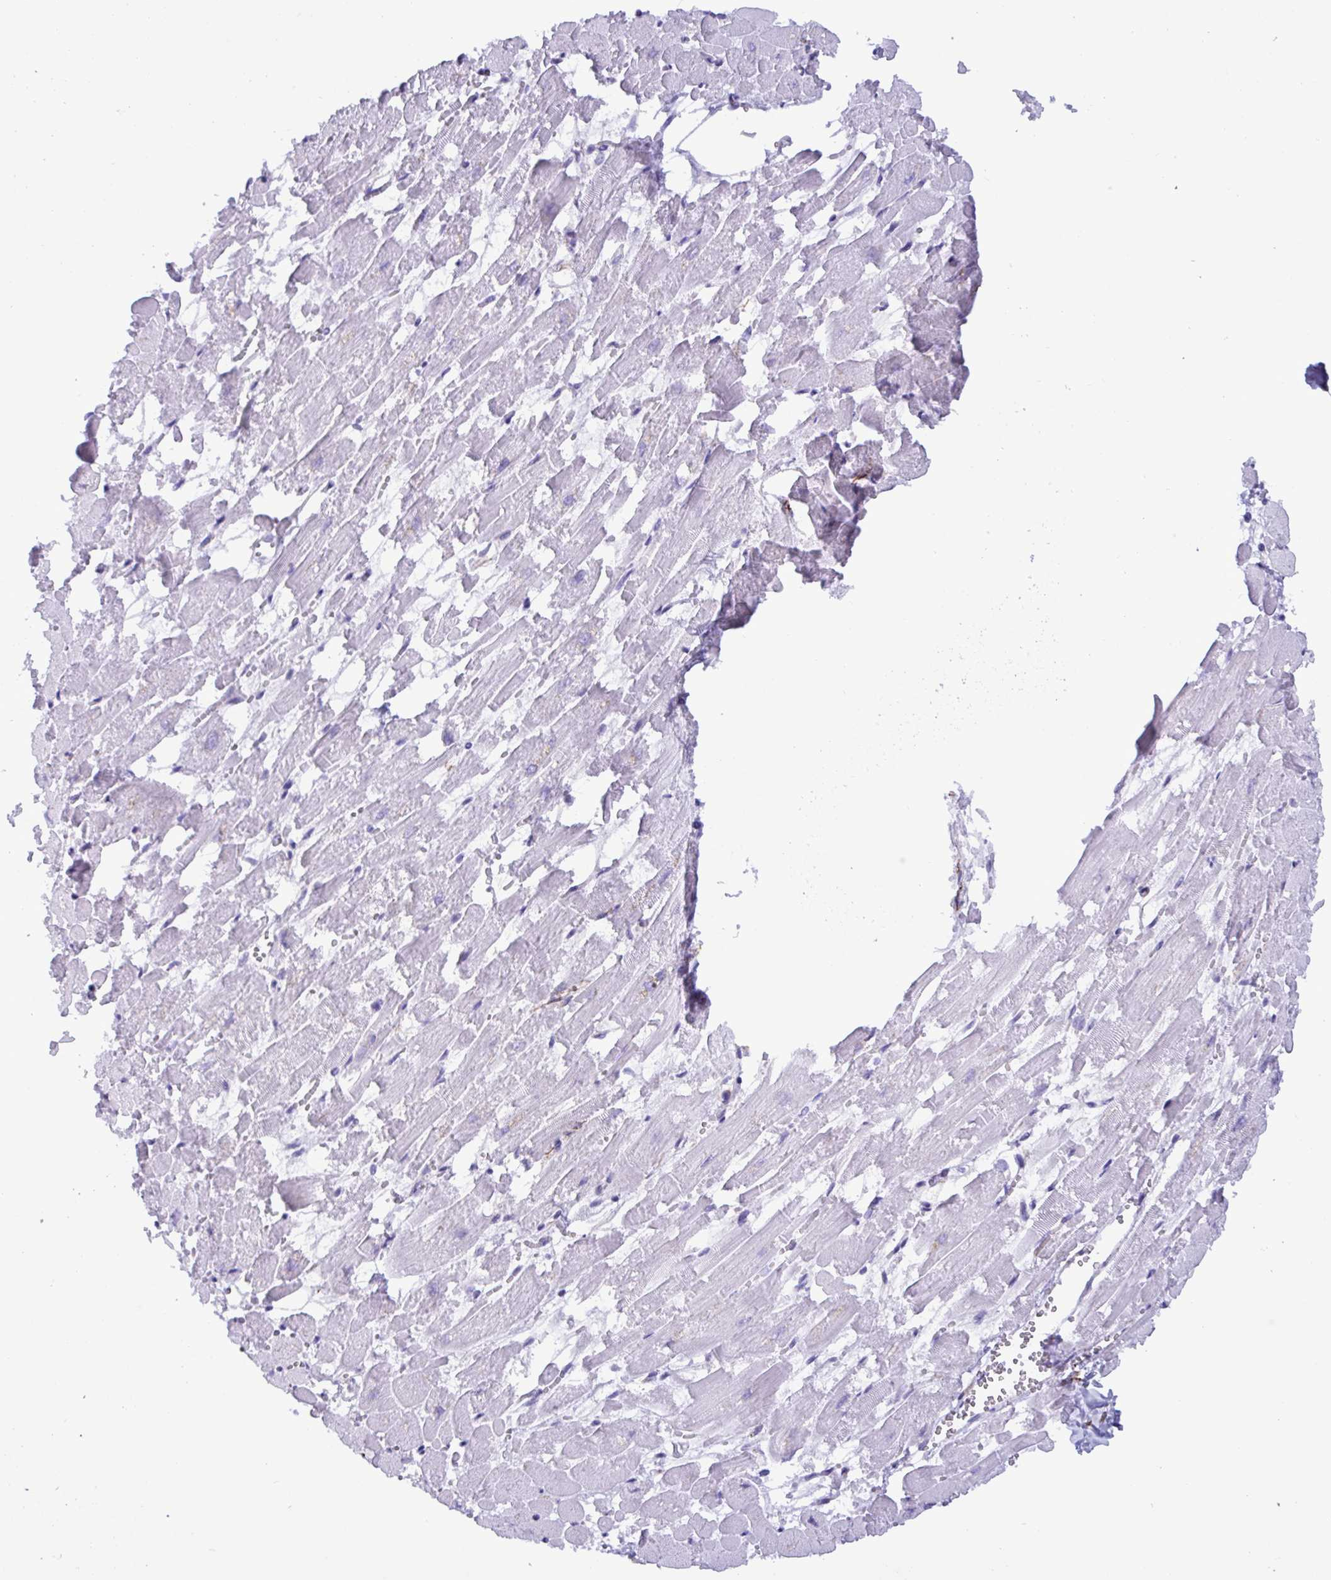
{"staining": {"intensity": "negative", "quantity": "none", "location": "none"}, "tissue": "heart muscle", "cell_type": "Cardiomyocytes", "image_type": "normal", "snomed": [{"axis": "morphology", "description": "Normal tissue, NOS"}, {"axis": "topography", "description": "Heart"}], "caption": "Histopathology image shows no protein expression in cardiomyocytes of benign heart muscle.", "gene": "SMAD5", "patient": {"sex": "female", "age": 52}}